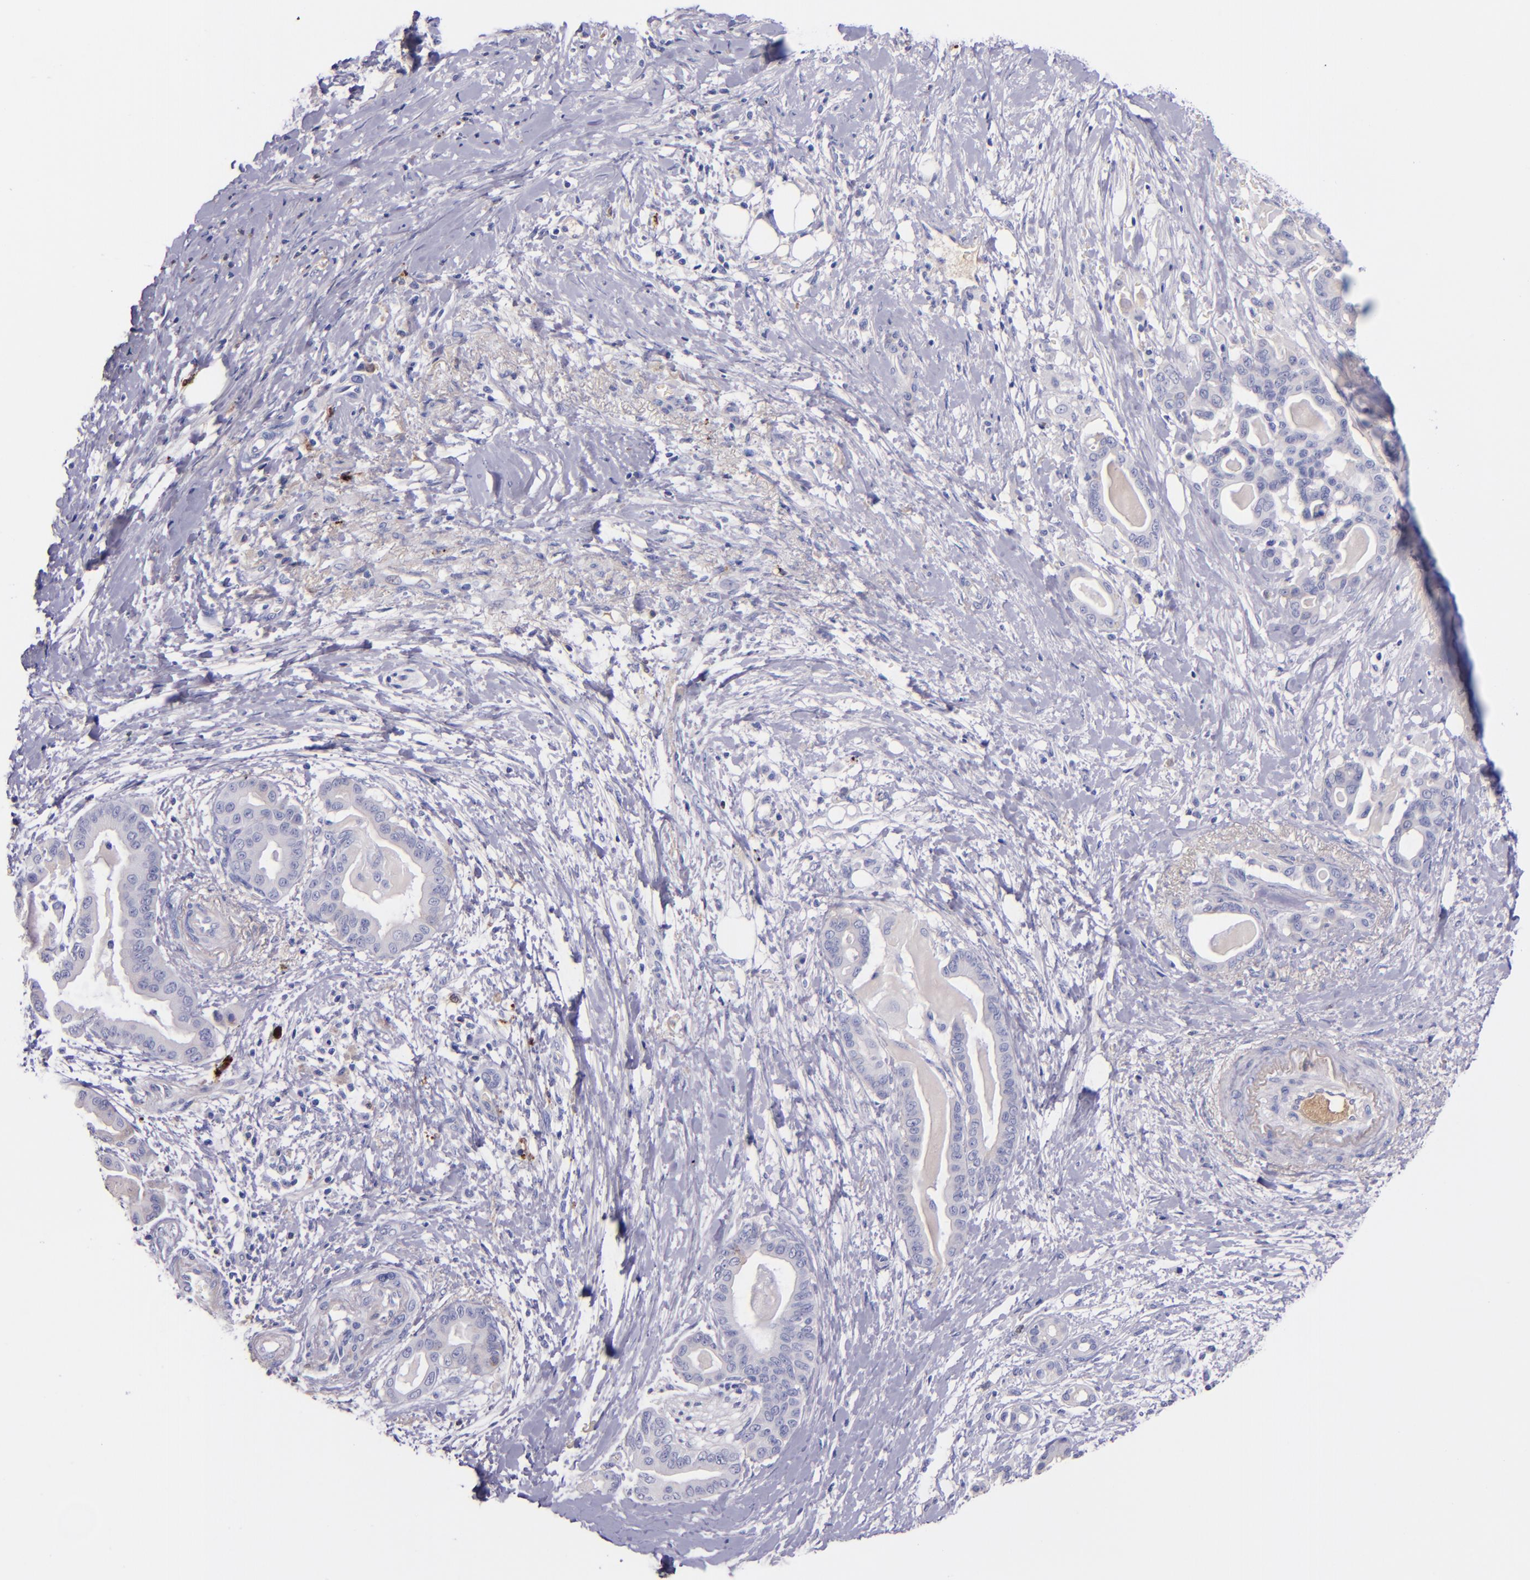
{"staining": {"intensity": "negative", "quantity": "none", "location": "none"}, "tissue": "pancreatic cancer", "cell_type": "Tumor cells", "image_type": "cancer", "snomed": [{"axis": "morphology", "description": "Adenocarcinoma, NOS"}, {"axis": "topography", "description": "Pancreas"}], "caption": "High power microscopy photomicrograph of an IHC image of adenocarcinoma (pancreatic), revealing no significant positivity in tumor cells.", "gene": "KNG1", "patient": {"sex": "male", "age": 63}}